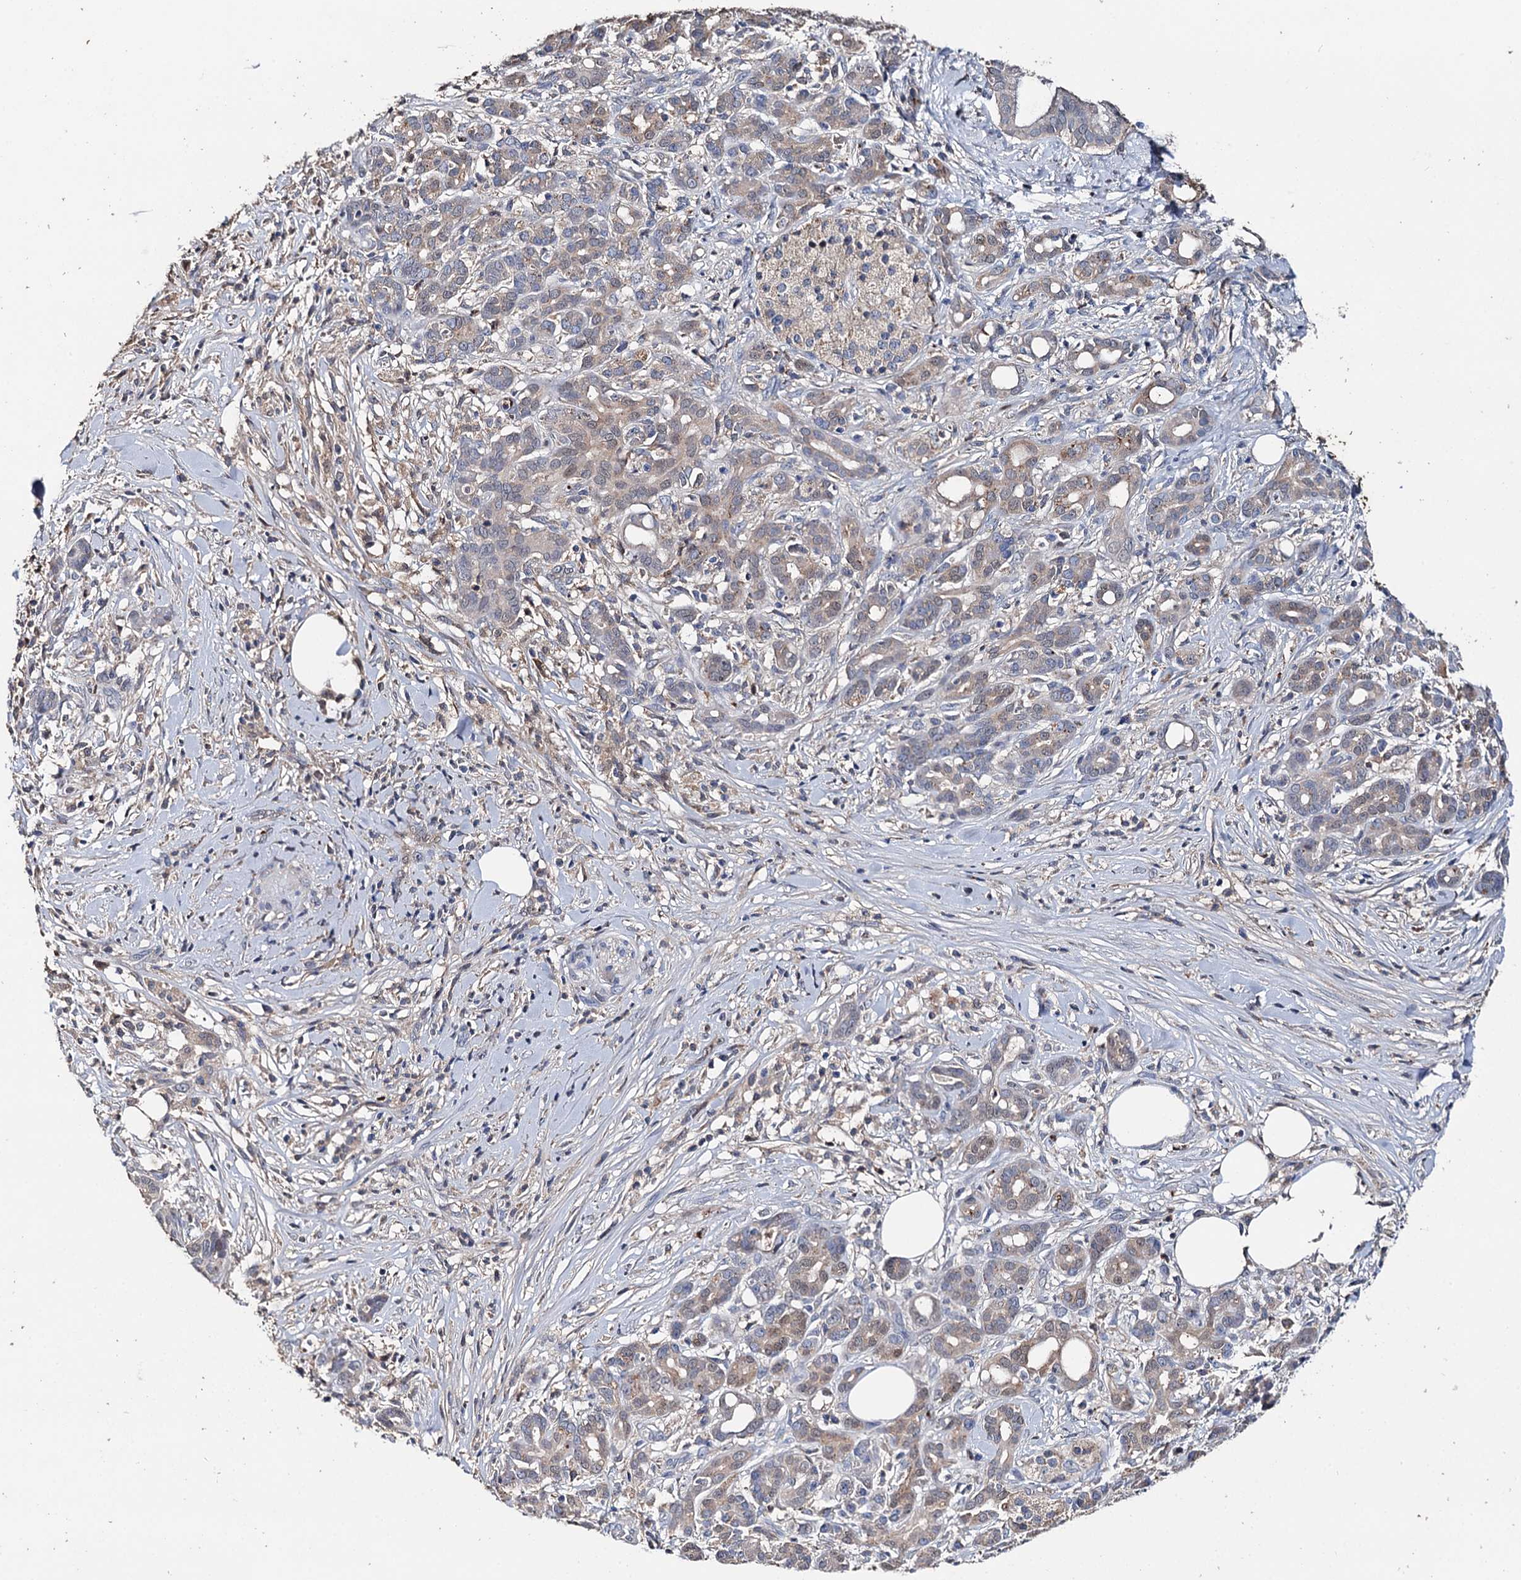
{"staining": {"intensity": "weak", "quantity": "25%-75%", "location": "cytoplasmic/membranous"}, "tissue": "pancreatic cancer", "cell_type": "Tumor cells", "image_type": "cancer", "snomed": [{"axis": "morphology", "description": "Adenocarcinoma, NOS"}, {"axis": "topography", "description": "Pancreas"}], "caption": "Immunohistochemistry (IHC) (DAB (3,3'-diaminobenzidine)) staining of pancreatic cancer demonstrates weak cytoplasmic/membranous protein expression in about 25%-75% of tumor cells. Using DAB (3,3'-diaminobenzidine) (brown) and hematoxylin (blue) stains, captured at high magnification using brightfield microscopy.", "gene": "DNAH6", "patient": {"sex": "female", "age": 66}}